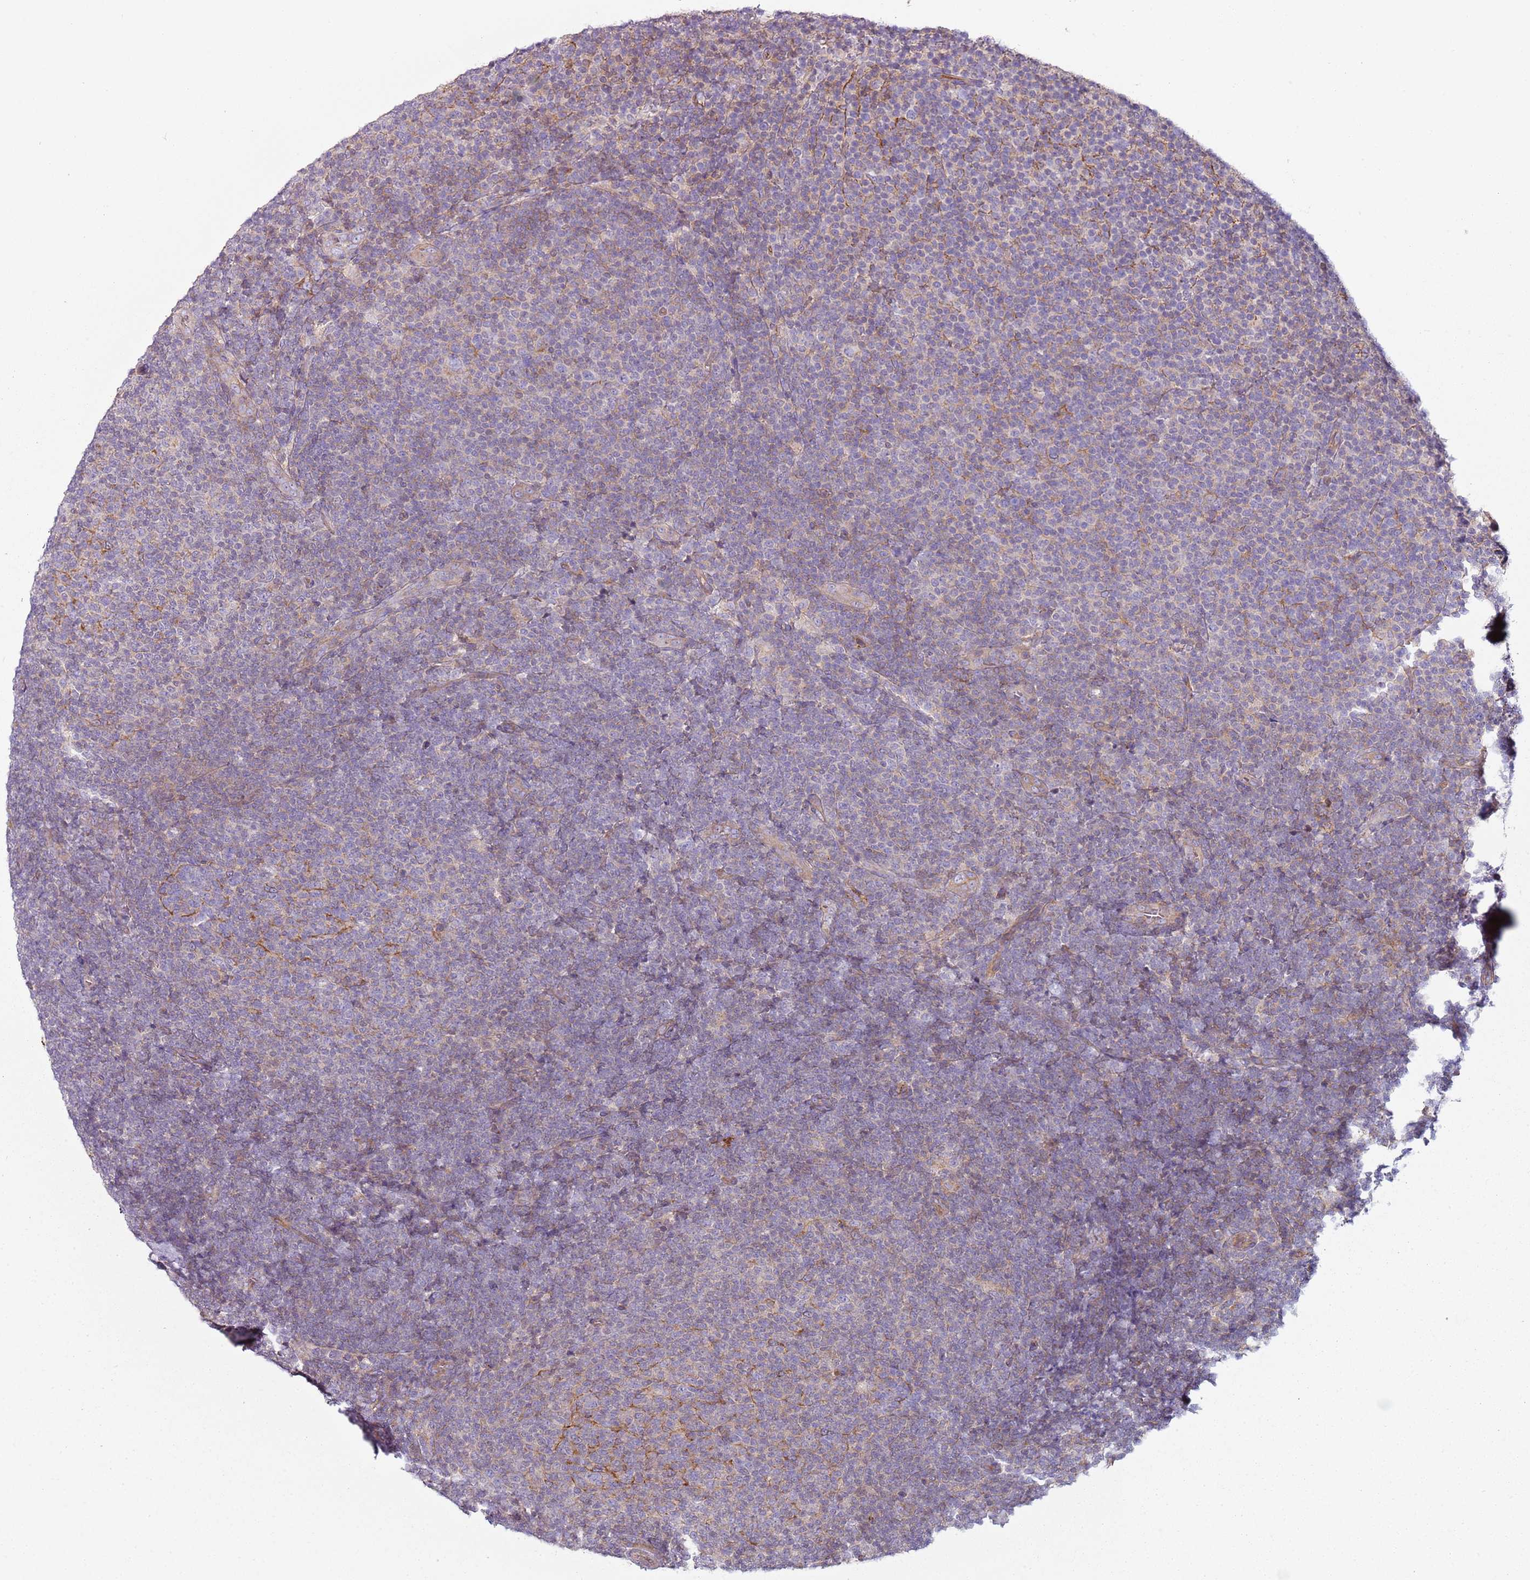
{"staining": {"intensity": "weak", "quantity": "25%-75%", "location": "cytoplasmic/membranous"}, "tissue": "lymphoma", "cell_type": "Tumor cells", "image_type": "cancer", "snomed": [{"axis": "morphology", "description": "Malignant lymphoma, non-Hodgkin's type, Low grade"}, {"axis": "topography", "description": "Lymph node"}], "caption": "IHC photomicrograph of neoplastic tissue: lymphoma stained using IHC displays low levels of weak protein expression localized specifically in the cytoplasmic/membranous of tumor cells, appearing as a cytoplasmic/membranous brown color.", "gene": "GNAI3", "patient": {"sex": "male", "age": 66}}